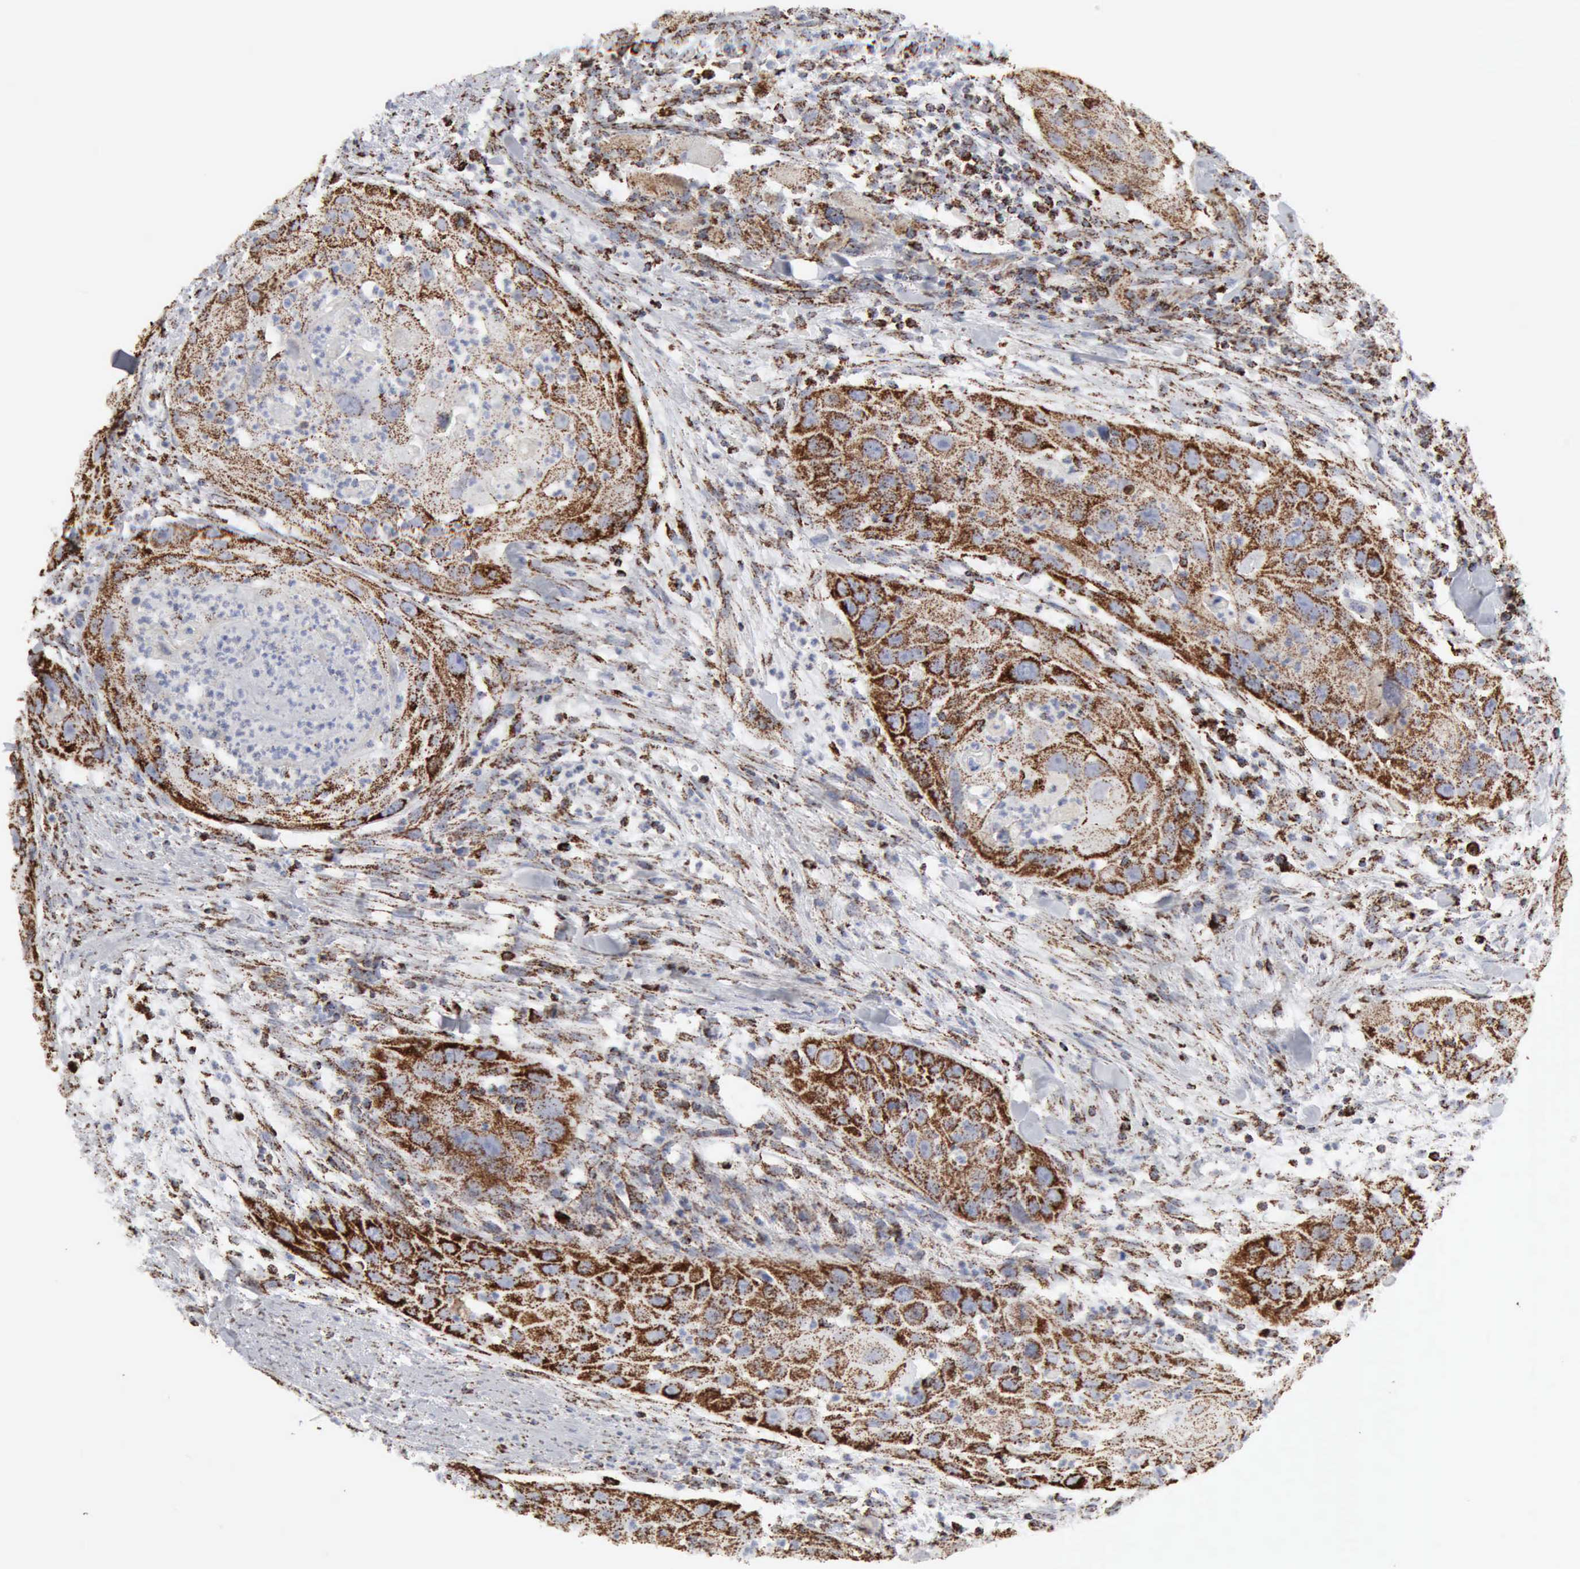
{"staining": {"intensity": "strong", "quantity": "25%-75%", "location": "cytoplasmic/membranous"}, "tissue": "head and neck cancer", "cell_type": "Tumor cells", "image_type": "cancer", "snomed": [{"axis": "morphology", "description": "Squamous cell carcinoma, NOS"}, {"axis": "topography", "description": "Head-Neck"}], "caption": "The immunohistochemical stain highlights strong cytoplasmic/membranous expression in tumor cells of squamous cell carcinoma (head and neck) tissue. (DAB (3,3'-diaminobenzidine) IHC with brightfield microscopy, high magnification).", "gene": "ACO2", "patient": {"sex": "male", "age": 64}}